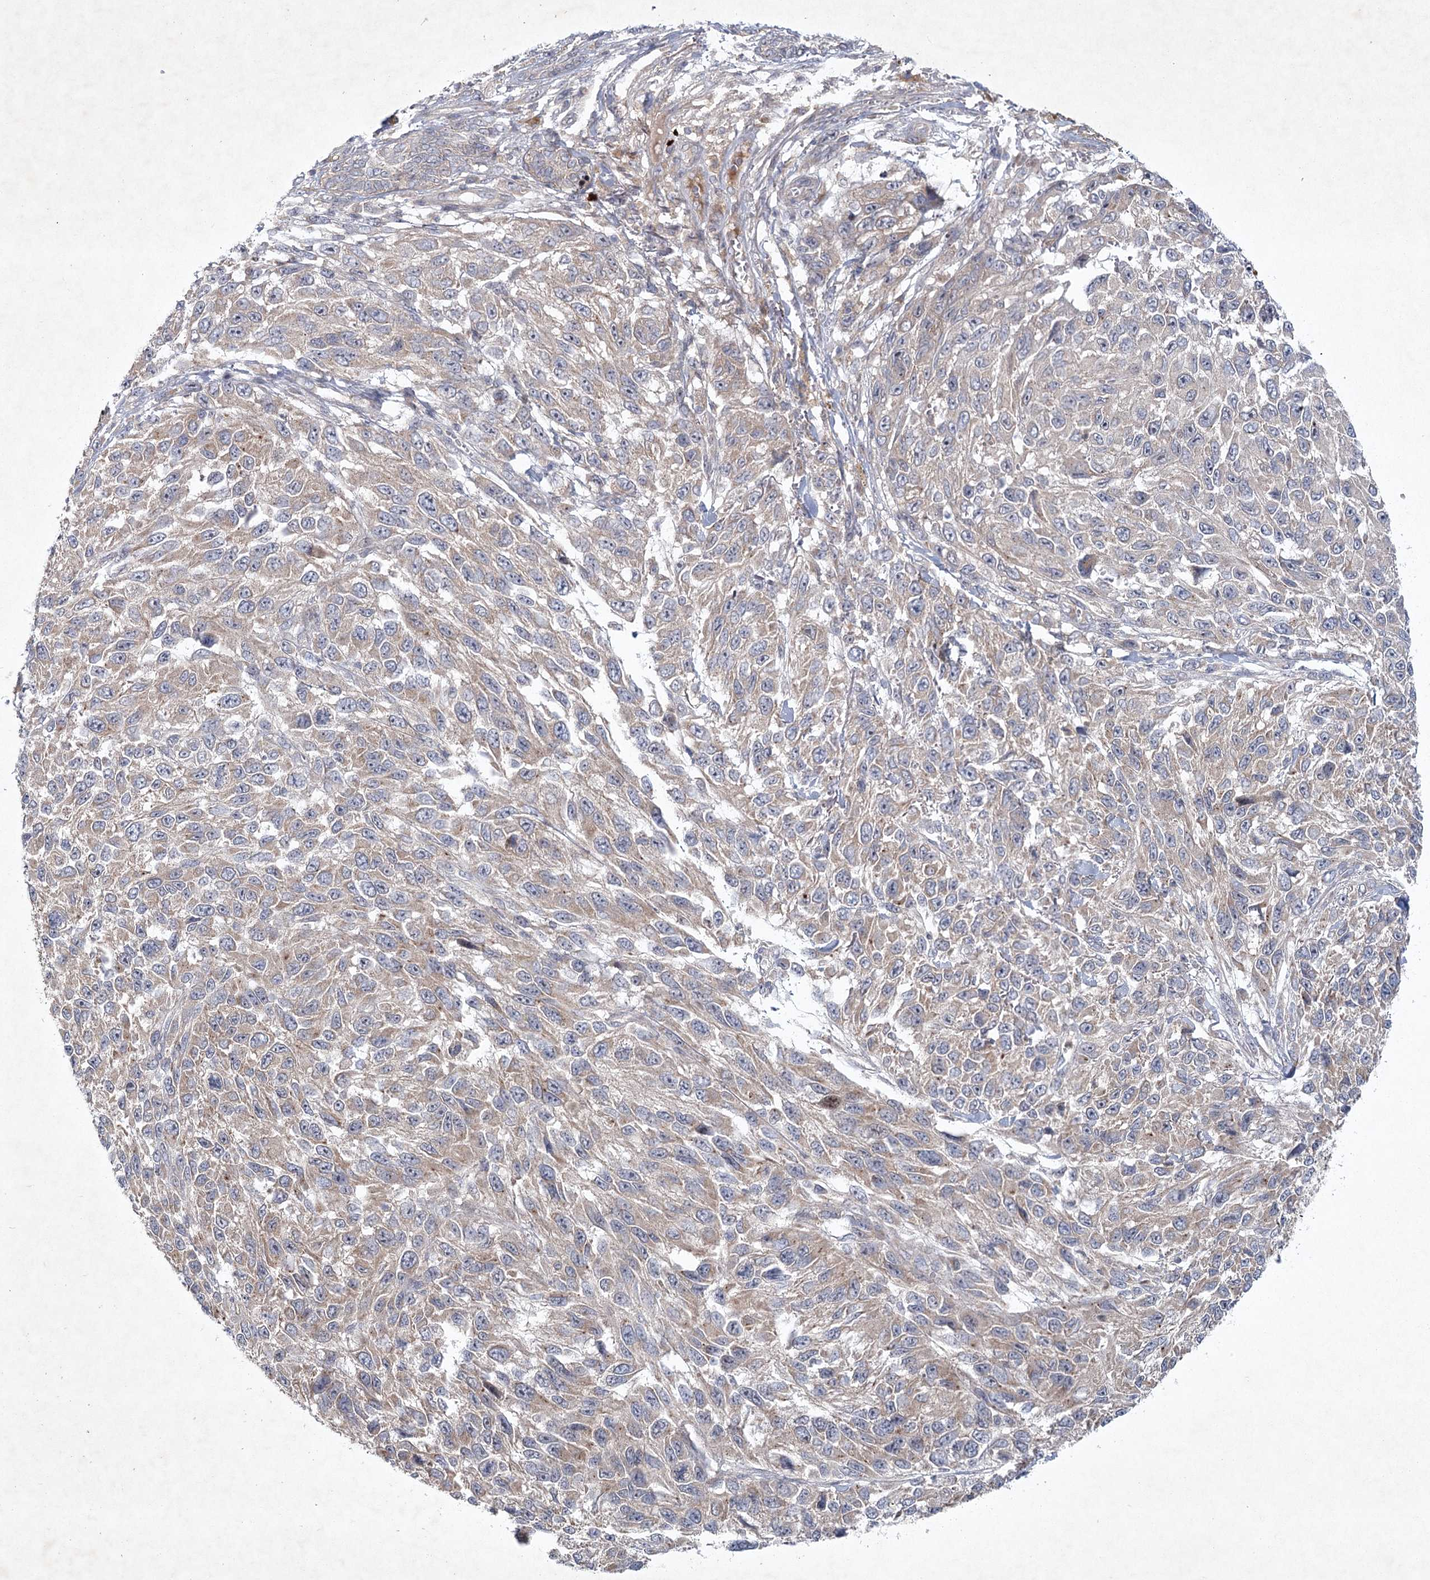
{"staining": {"intensity": "weak", "quantity": ">75%", "location": "cytoplasmic/membranous"}, "tissue": "melanoma", "cell_type": "Tumor cells", "image_type": "cancer", "snomed": [{"axis": "morphology", "description": "Malignant melanoma, NOS"}, {"axis": "topography", "description": "Skin"}], "caption": "Tumor cells show weak cytoplasmic/membranous expression in about >75% of cells in malignant melanoma. Ihc stains the protein of interest in brown and the nuclei are stained blue.", "gene": "MAP3K13", "patient": {"sex": "female", "age": 96}}